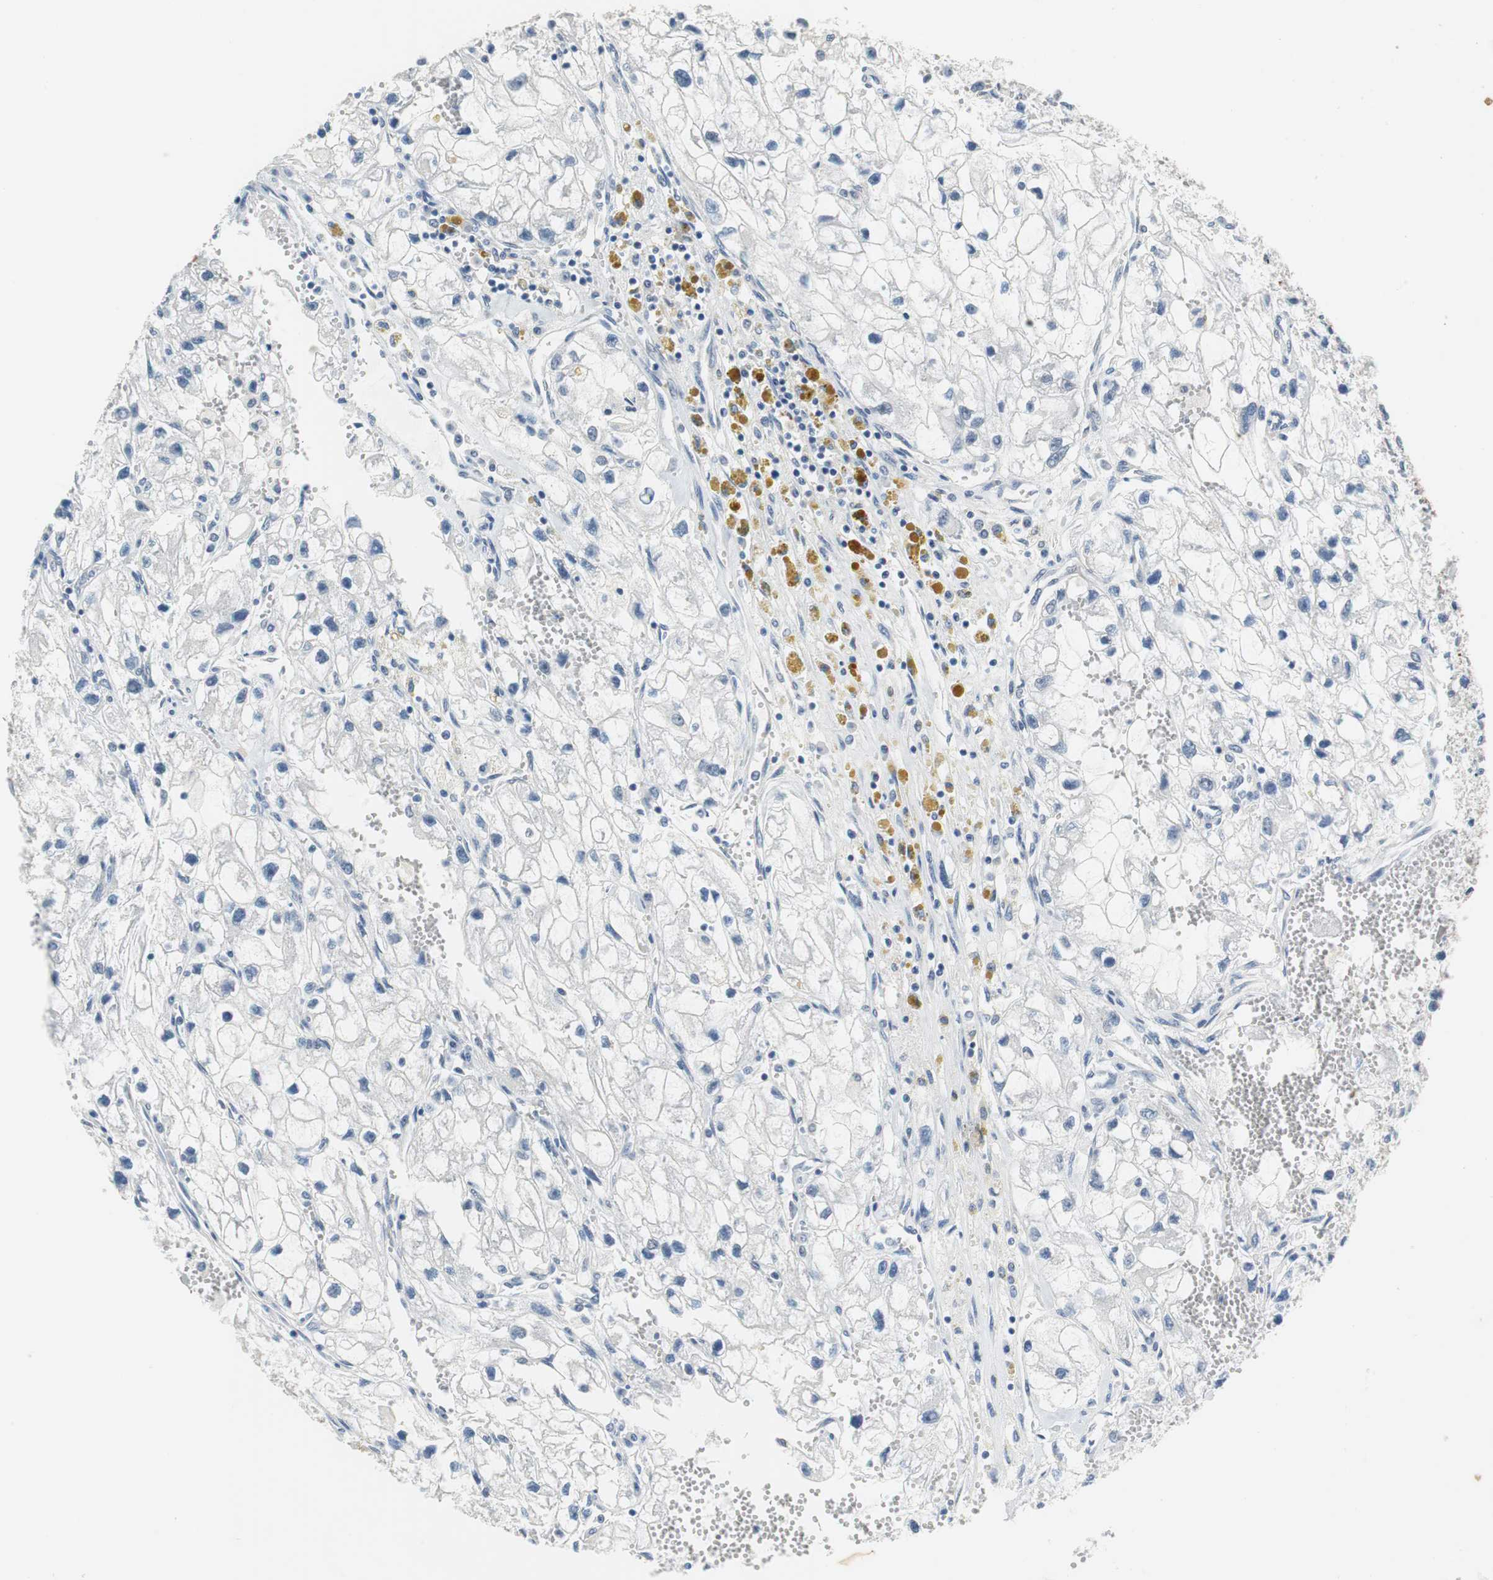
{"staining": {"intensity": "negative", "quantity": "none", "location": "none"}, "tissue": "renal cancer", "cell_type": "Tumor cells", "image_type": "cancer", "snomed": [{"axis": "morphology", "description": "Adenocarcinoma, NOS"}, {"axis": "topography", "description": "Kidney"}], "caption": "Immunohistochemistry (IHC) image of neoplastic tissue: human renal cancer (adenocarcinoma) stained with DAB (3,3'-diaminobenzidine) displays no significant protein positivity in tumor cells.", "gene": "MUC7", "patient": {"sex": "female", "age": 70}}